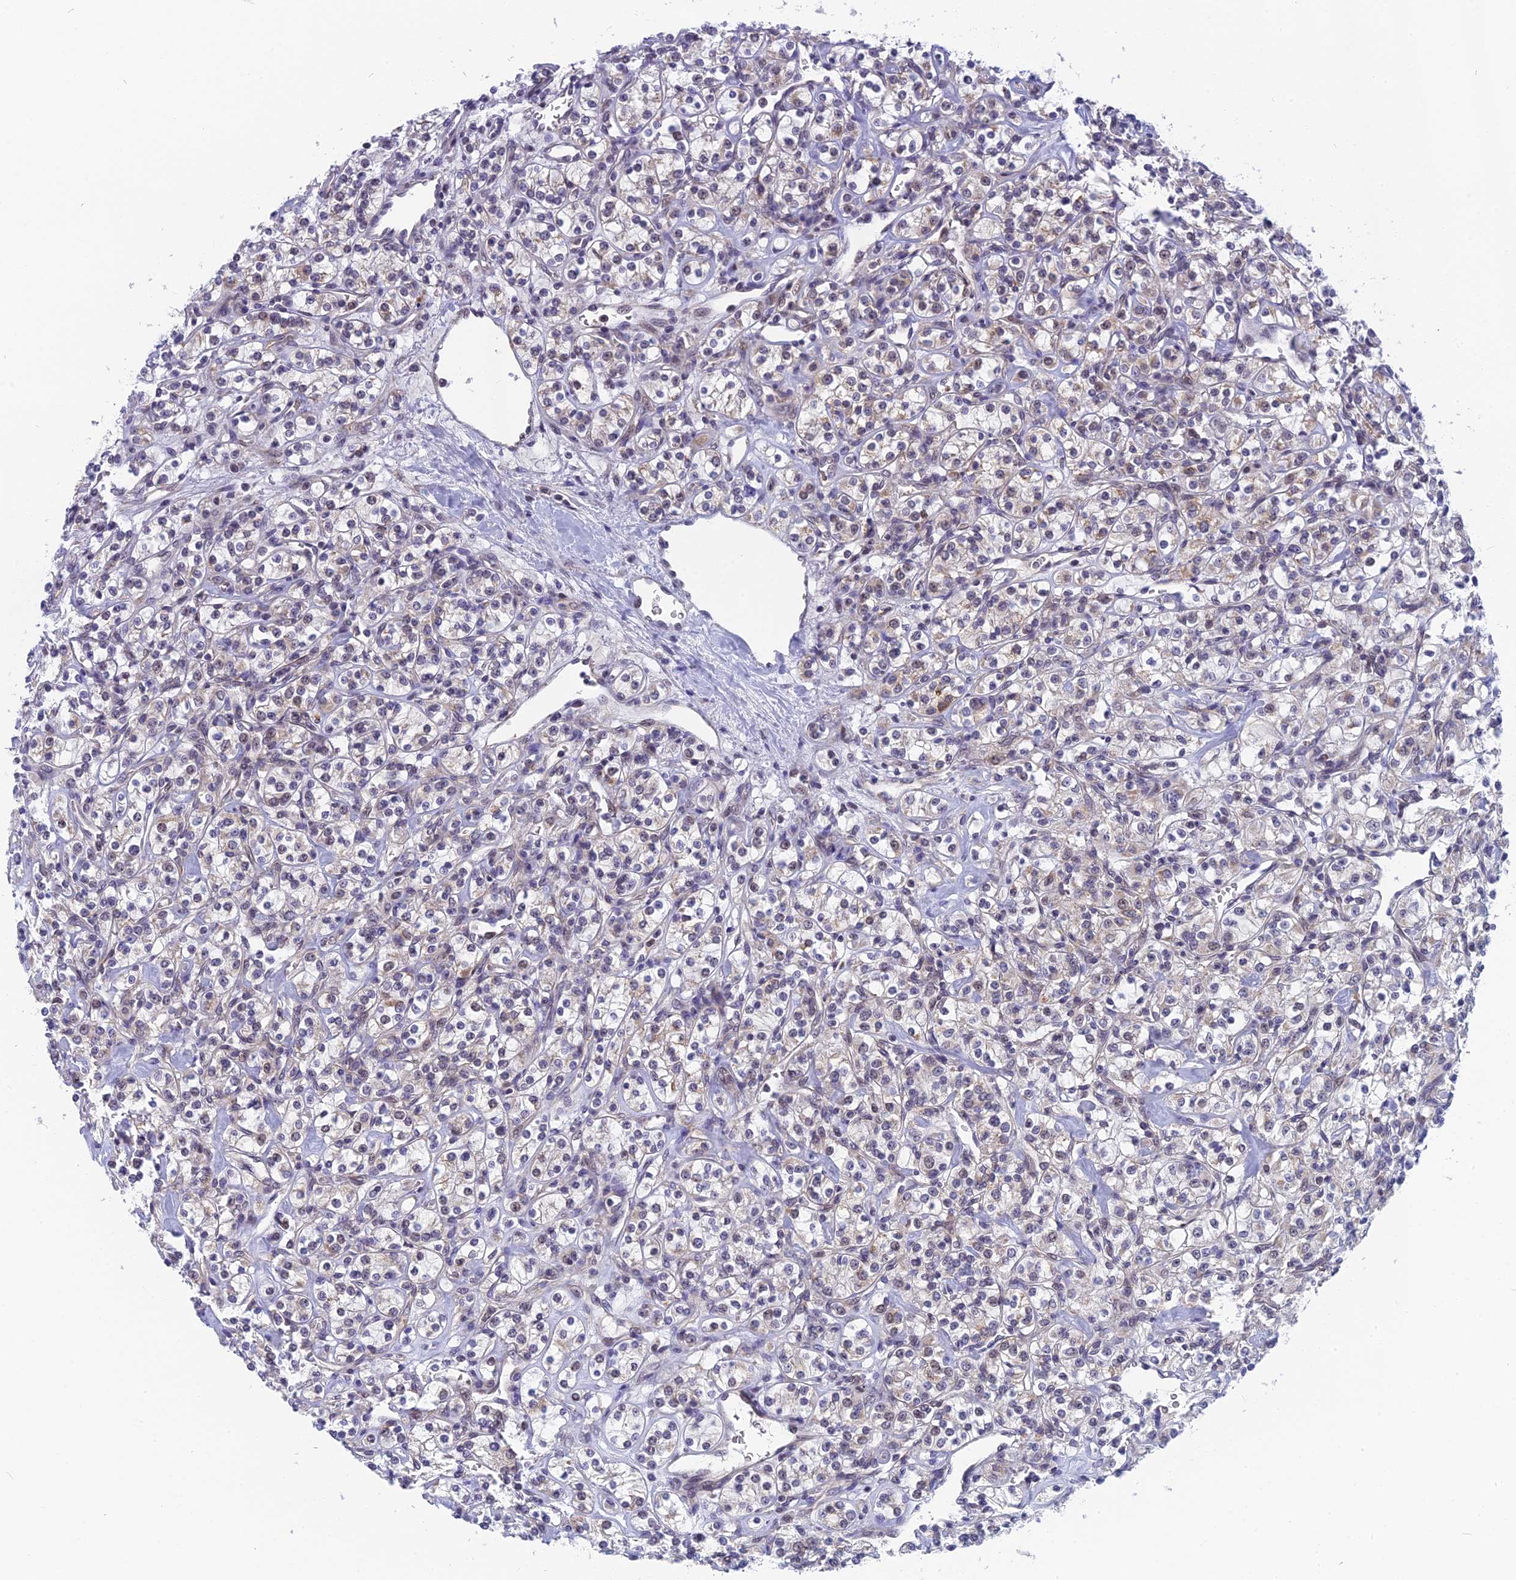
{"staining": {"intensity": "weak", "quantity": "<25%", "location": "cytoplasmic/membranous,nuclear"}, "tissue": "renal cancer", "cell_type": "Tumor cells", "image_type": "cancer", "snomed": [{"axis": "morphology", "description": "Adenocarcinoma, NOS"}, {"axis": "topography", "description": "Kidney"}], "caption": "Micrograph shows no significant protein expression in tumor cells of renal cancer (adenocarcinoma).", "gene": "CMC1", "patient": {"sex": "male", "age": 77}}